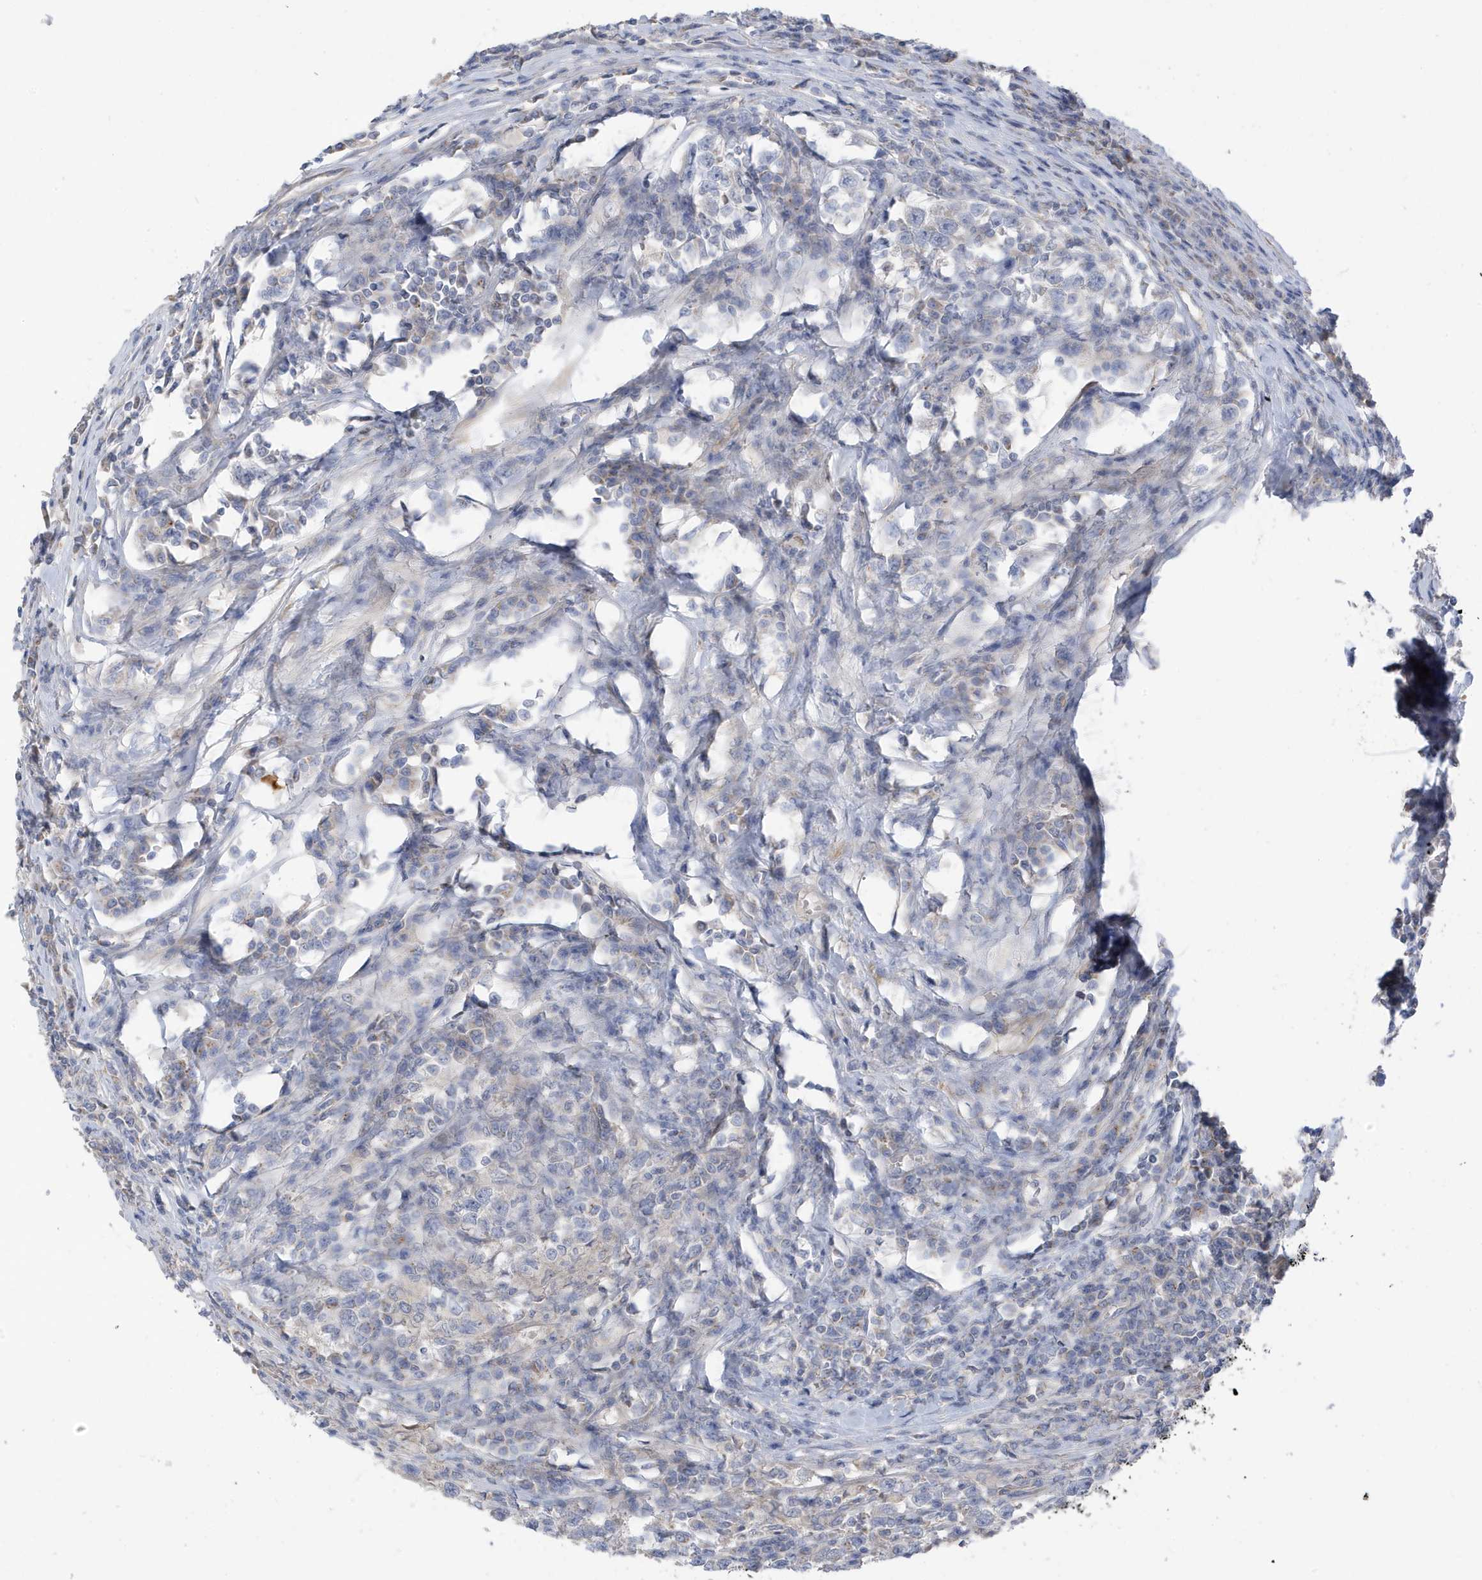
{"staining": {"intensity": "negative", "quantity": "none", "location": "none"}, "tissue": "testis cancer", "cell_type": "Tumor cells", "image_type": "cancer", "snomed": [{"axis": "morphology", "description": "Normal tissue, NOS"}, {"axis": "morphology", "description": "Seminoma, NOS"}, {"axis": "topography", "description": "Testis"}], "caption": "A histopathology image of testis seminoma stained for a protein demonstrates no brown staining in tumor cells.", "gene": "ATP13A5", "patient": {"sex": "male", "age": 43}}